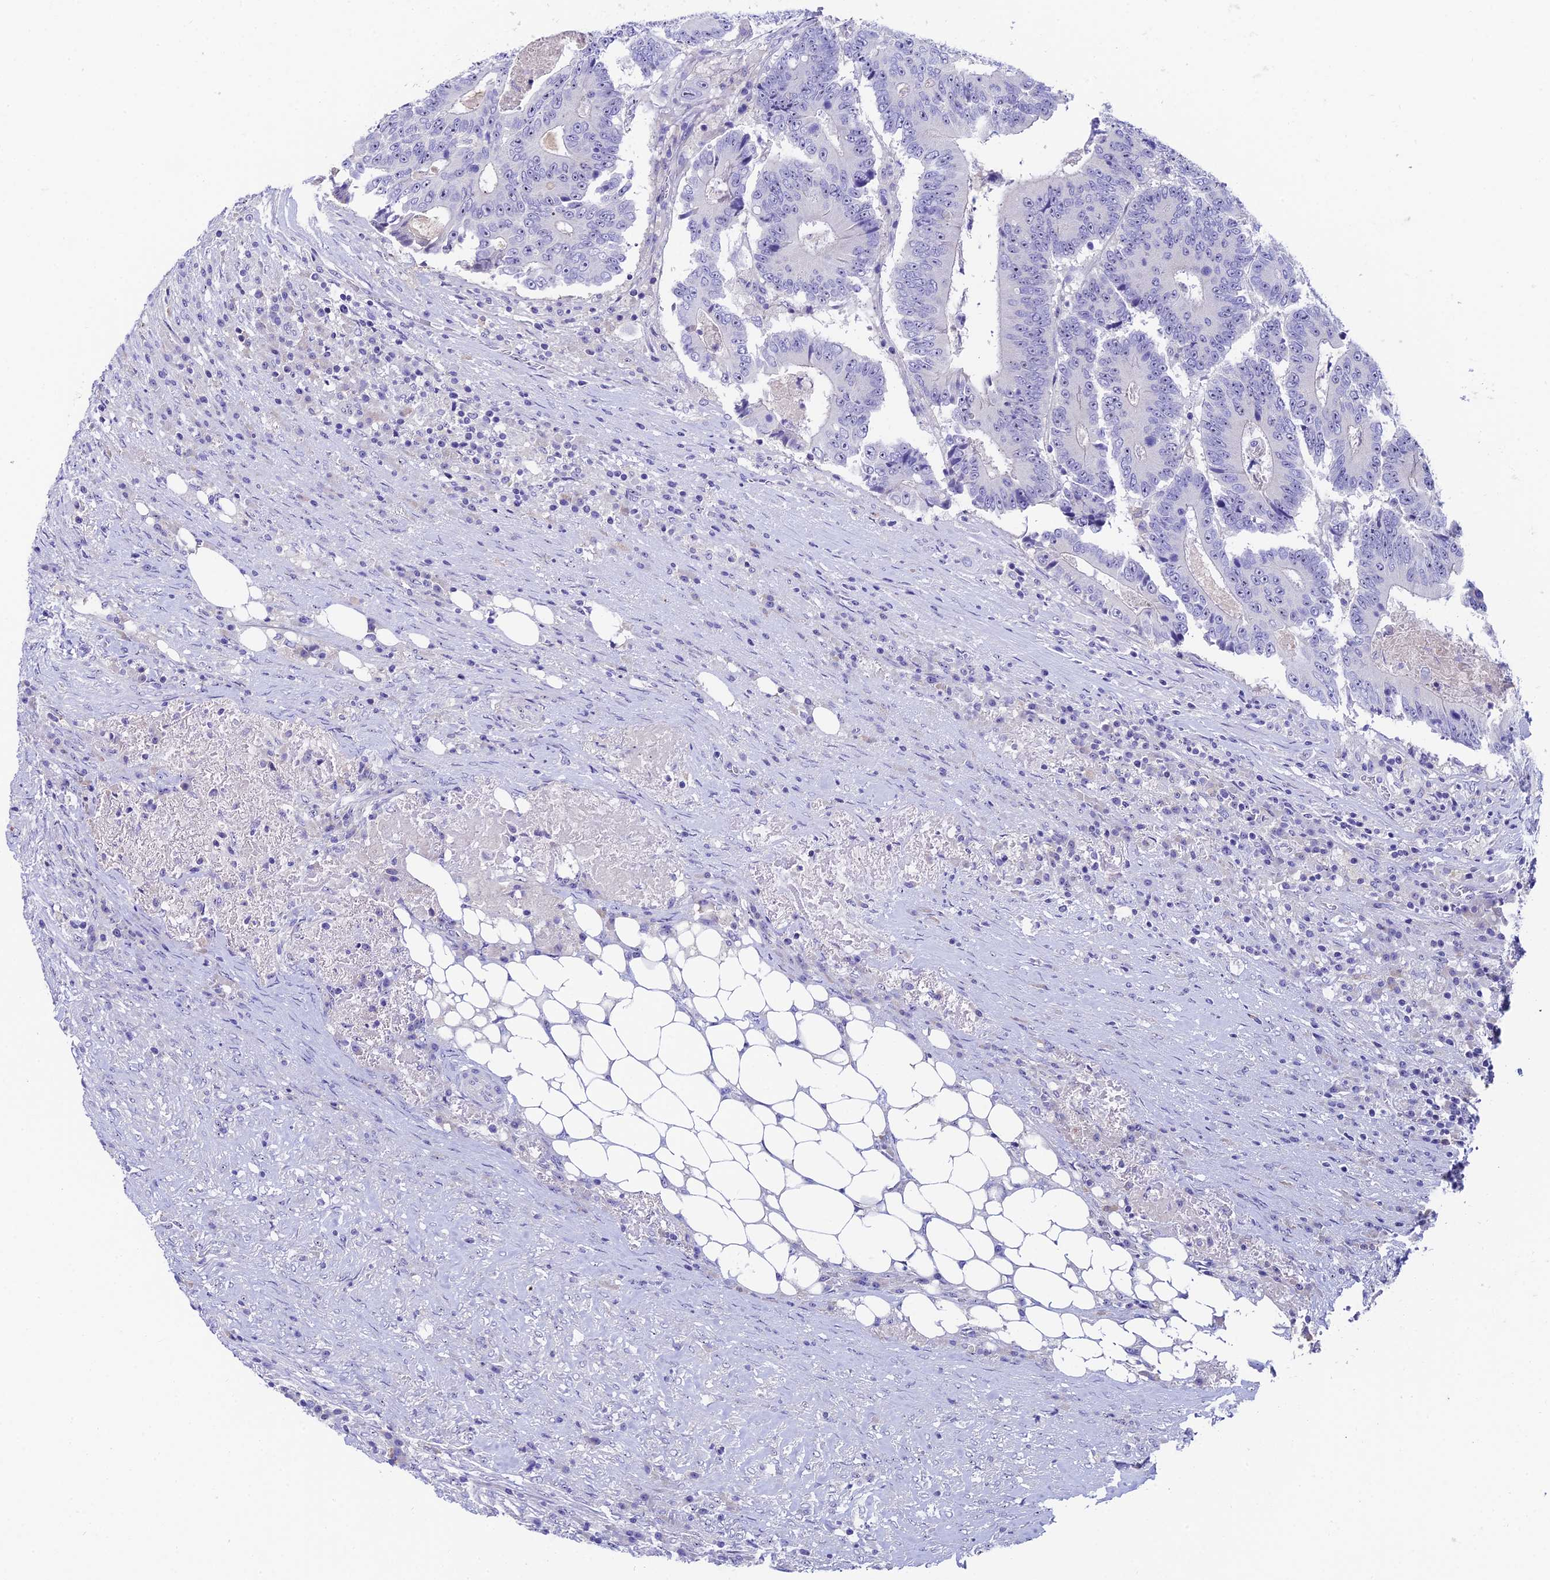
{"staining": {"intensity": "negative", "quantity": "none", "location": "none"}, "tissue": "colorectal cancer", "cell_type": "Tumor cells", "image_type": "cancer", "snomed": [{"axis": "morphology", "description": "Adenocarcinoma, NOS"}, {"axis": "topography", "description": "Colon"}], "caption": "Human colorectal cancer stained for a protein using IHC reveals no expression in tumor cells.", "gene": "DUSP29", "patient": {"sex": "male", "age": 83}}